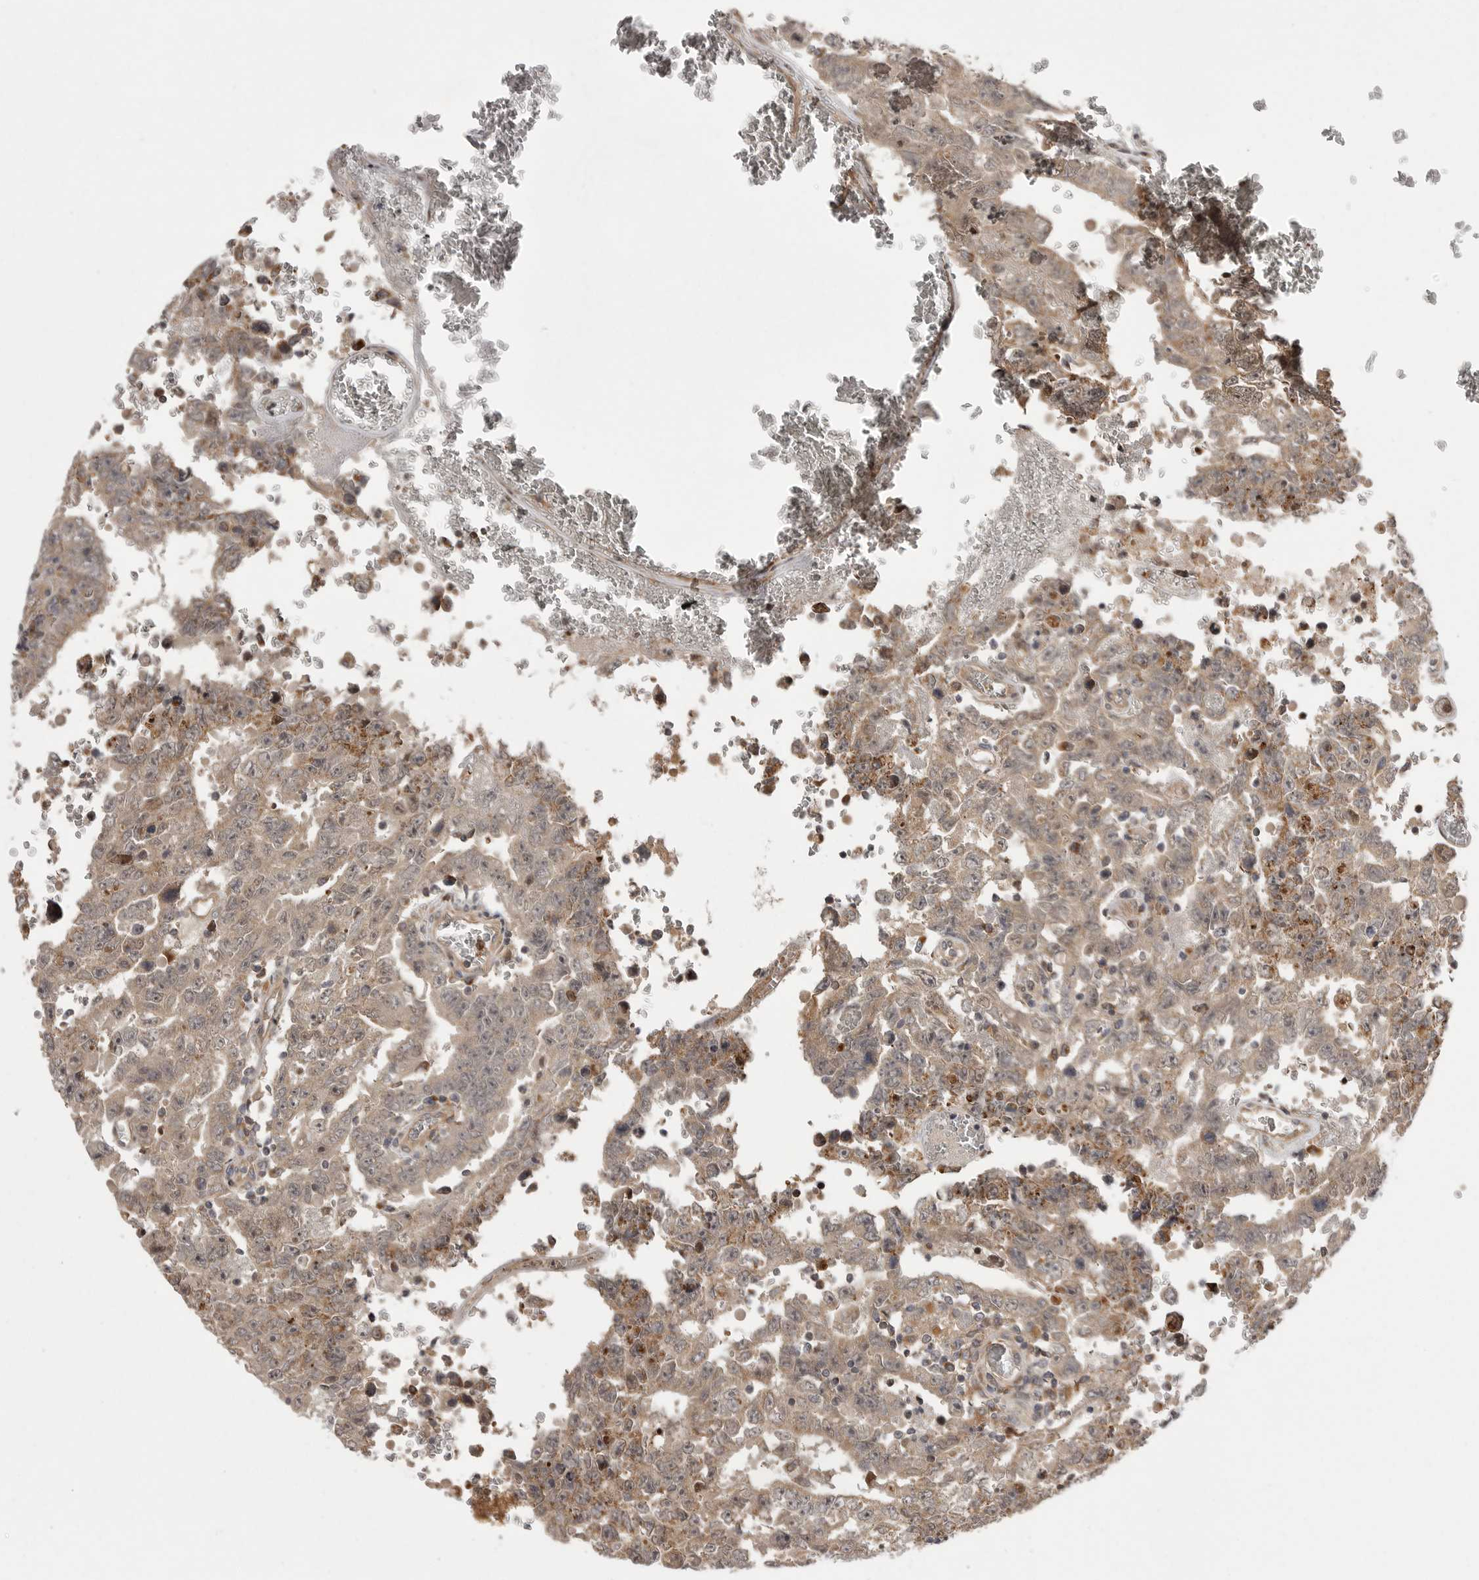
{"staining": {"intensity": "moderate", "quantity": ">75%", "location": "cytoplasmic/membranous"}, "tissue": "testis cancer", "cell_type": "Tumor cells", "image_type": "cancer", "snomed": [{"axis": "morphology", "description": "Carcinoma, Embryonal, NOS"}, {"axis": "topography", "description": "Testis"}], "caption": "Immunohistochemistry staining of testis cancer (embryonal carcinoma), which shows medium levels of moderate cytoplasmic/membranous staining in about >75% of tumor cells indicating moderate cytoplasmic/membranous protein positivity. The staining was performed using DAB (3,3'-diaminobenzidine) (brown) for protein detection and nuclei were counterstained in hematoxylin (blue).", "gene": "OXR1", "patient": {"sex": "male", "age": 26}}